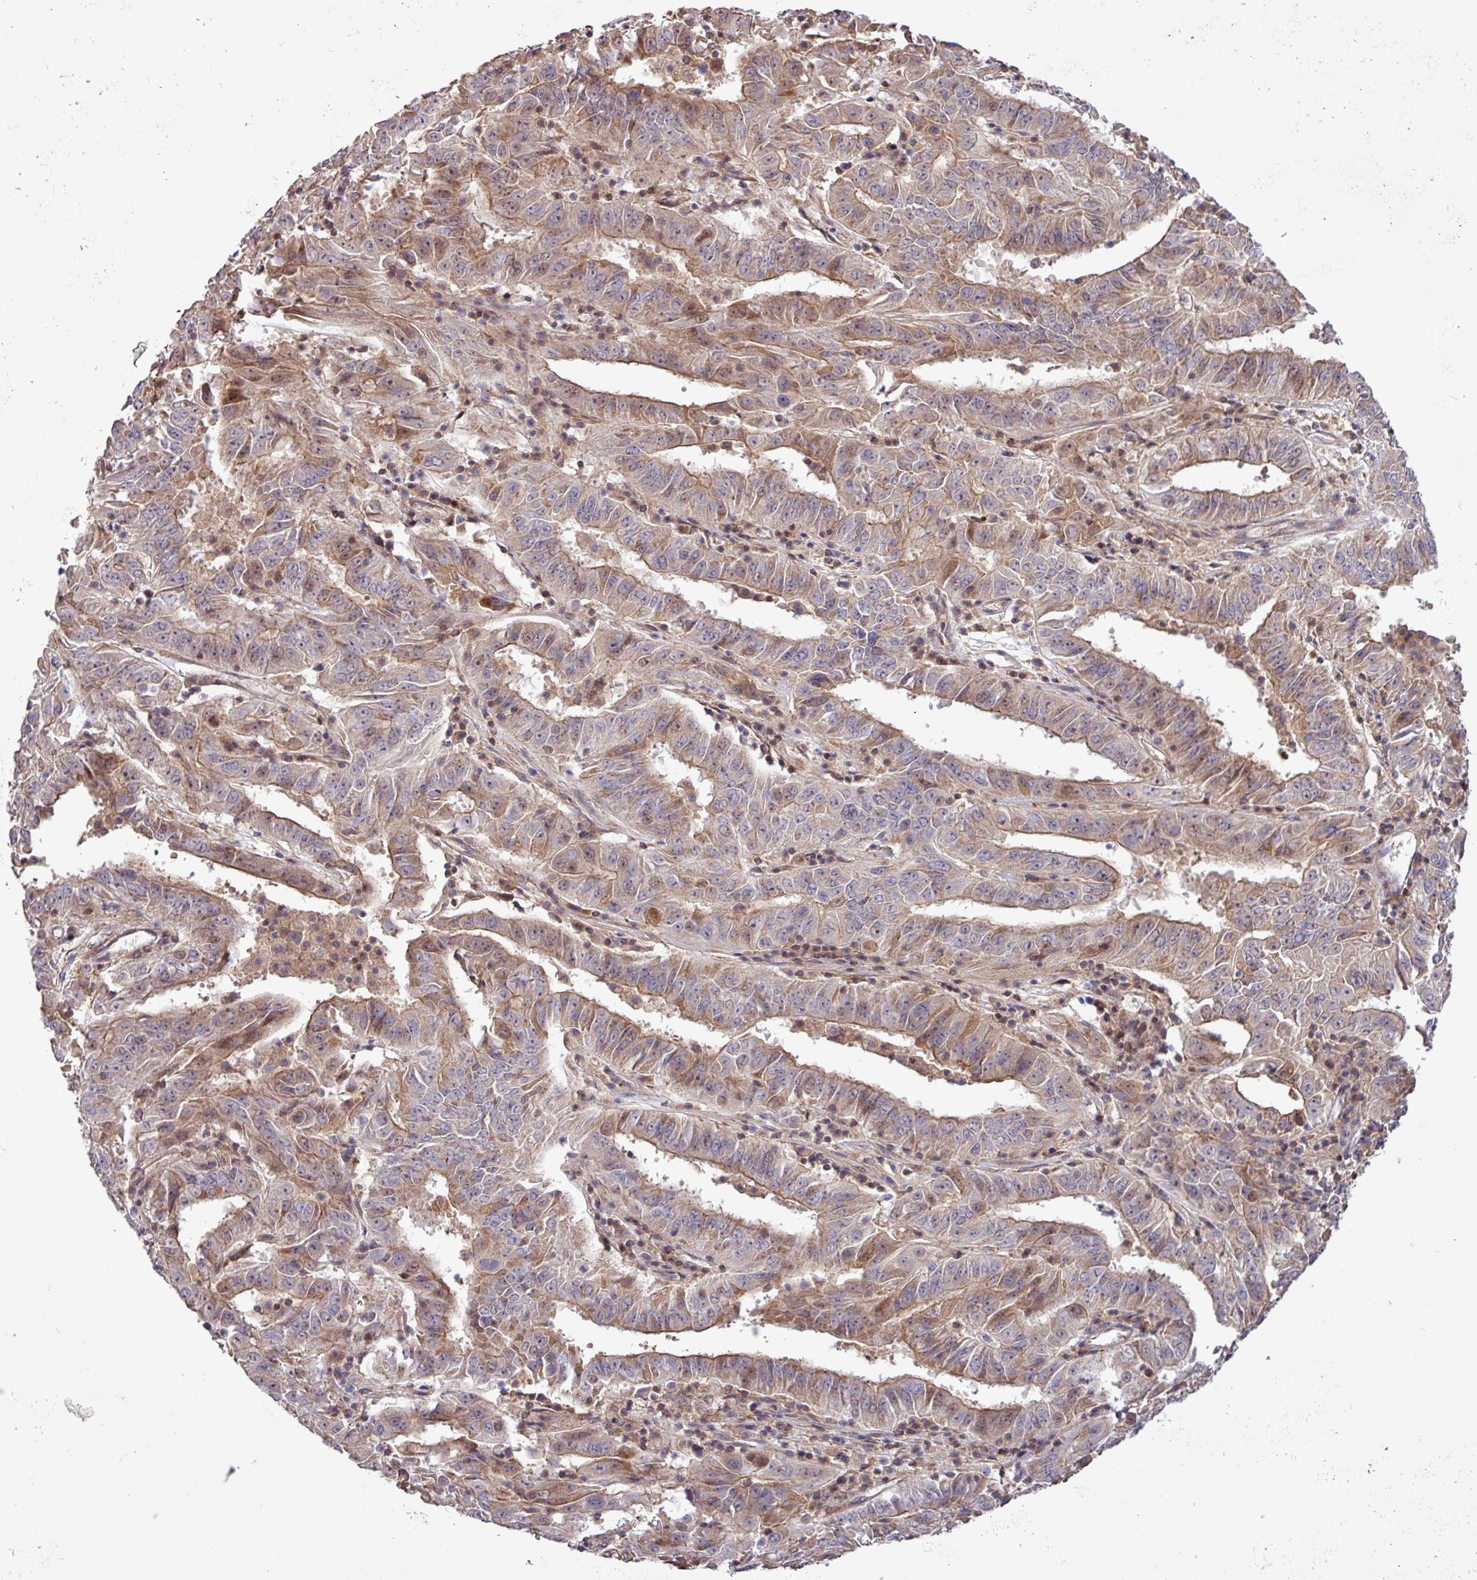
{"staining": {"intensity": "moderate", "quantity": "25%-75%", "location": "cytoplasmic/membranous"}, "tissue": "pancreatic cancer", "cell_type": "Tumor cells", "image_type": "cancer", "snomed": [{"axis": "morphology", "description": "Adenocarcinoma, NOS"}, {"axis": "topography", "description": "Pancreas"}], "caption": "The immunohistochemical stain highlights moderate cytoplasmic/membranous staining in tumor cells of pancreatic adenocarcinoma tissue.", "gene": "TNFSF12", "patient": {"sex": "male", "age": 63}}